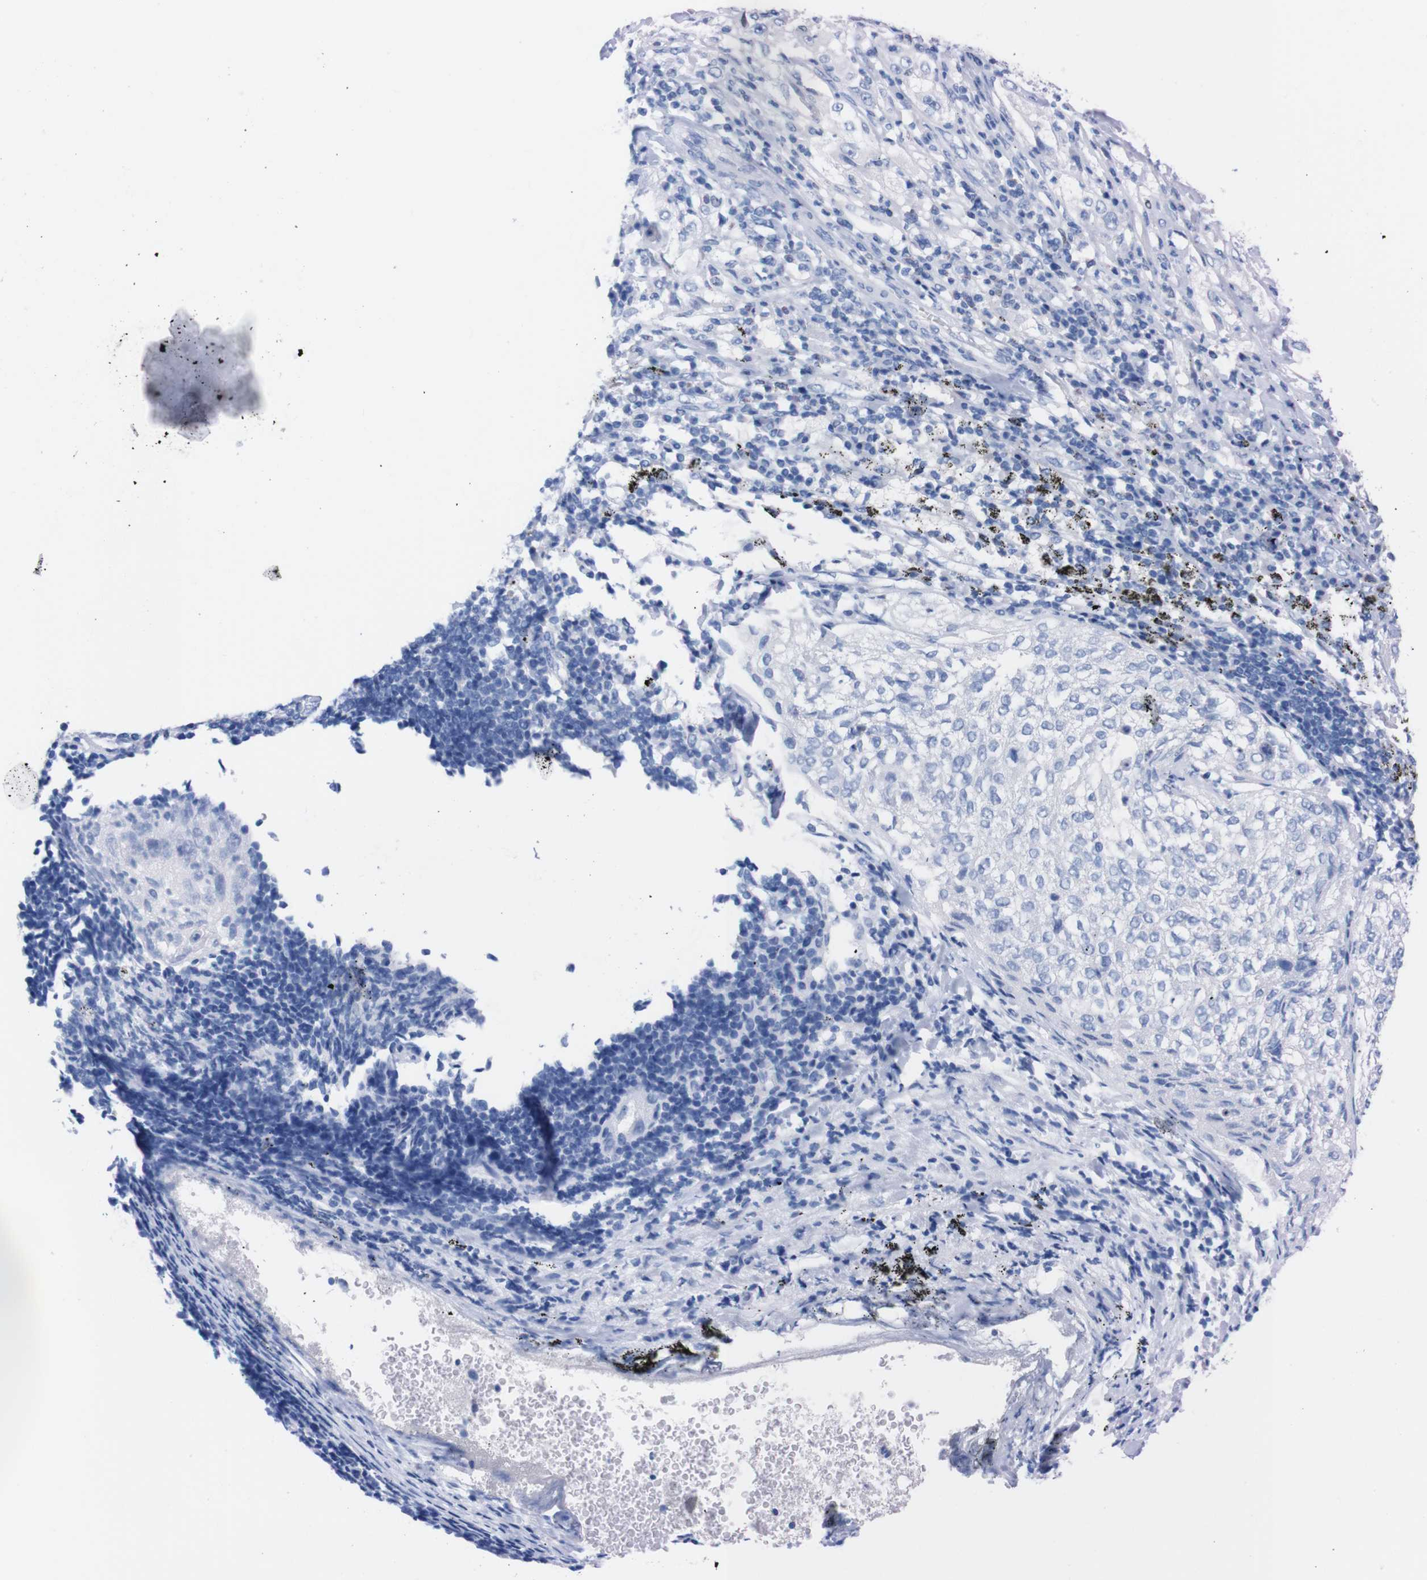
{"staining": {"intensity": "negative", "quantity": "none", "location": "none"}, "tissue": "lung cancer", "cell_type": "Tumor cells", "image_type": "cancer", "snomed": [{"axis": "morphology", "description": "Inflammation, NOS"}, {"axis": "morphology", "description": "Squamous cell carcinoma, NOS"}, {"axis": "topography", "description": "Lymph node"}, {"axis": "topography", "description": "Soft tissue"}, {"axis": "topography", "description": "Lung"}], "caption": "Lung squamous cell carcinoma was stained to show a protein in brown. There is no significant staining in tumor cells.", "gene": "P2RY12", "patient": {"sex": "male", "age": 66}}